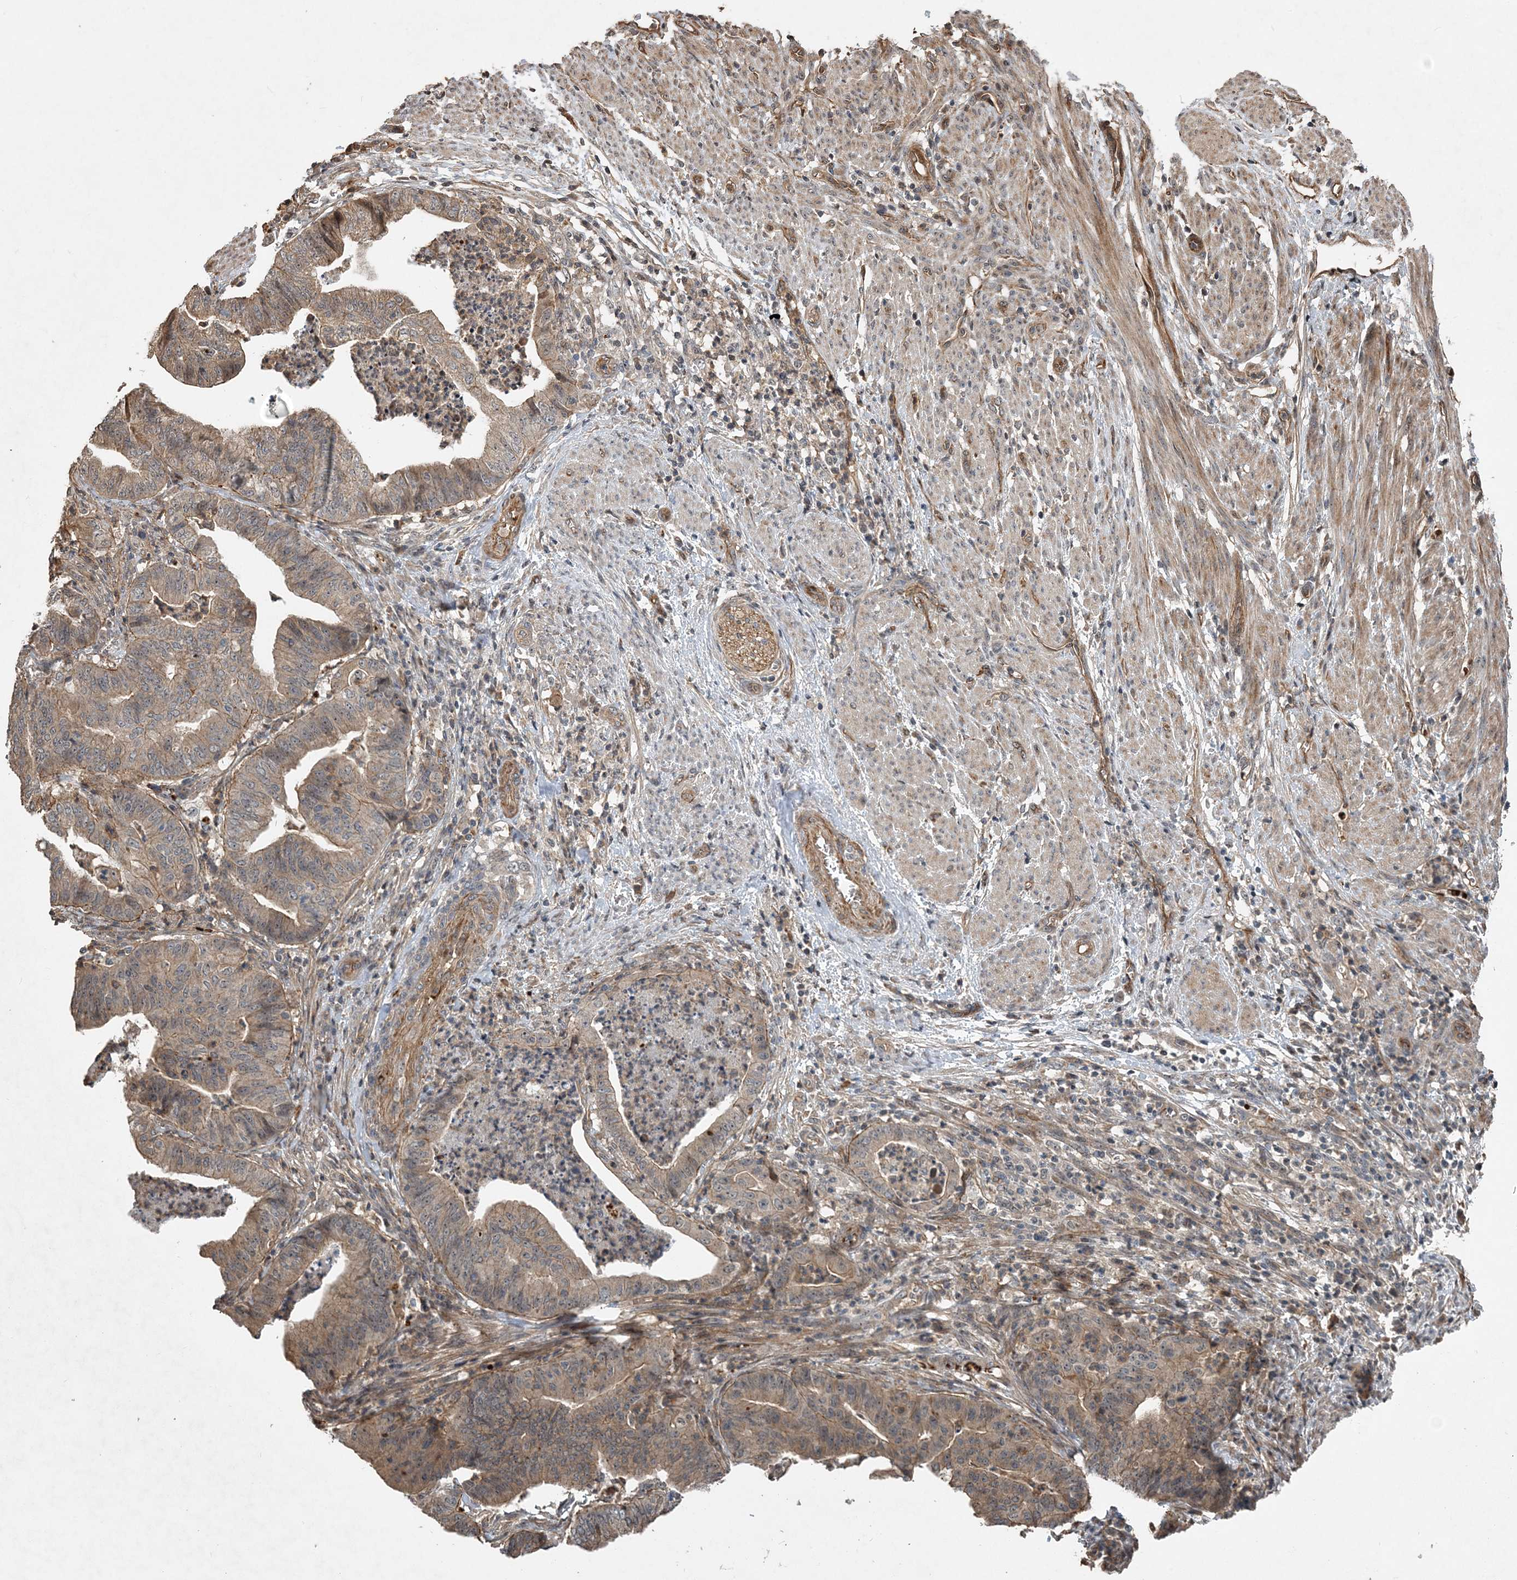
{"staining": {"intensity": "weak", "quantity": ">75%", "location": "cytoplasmic/membranous"}, "tissue": "endometrial cancer", "cell_type": "Tumor cells", "image_type": "cancer", "snomed": [{"axis": "morphology", "description": "Polyp, NOS"}, {"axis": "morphology", "description": "Adenocarcinoma, NOS"}, {"axis": "morphology", "description": "Adenoma, NOS"}, {"axis": "topography", "description": "Endometrium"}], "caption": "Immunohistochemical staining of endometrial cancer reveals weak cytoplasmic/membranous protein staining in approximately >75% of tumor cells.", "gene": "HYCC2", "patient": {"sex": "female", "age": 79}}